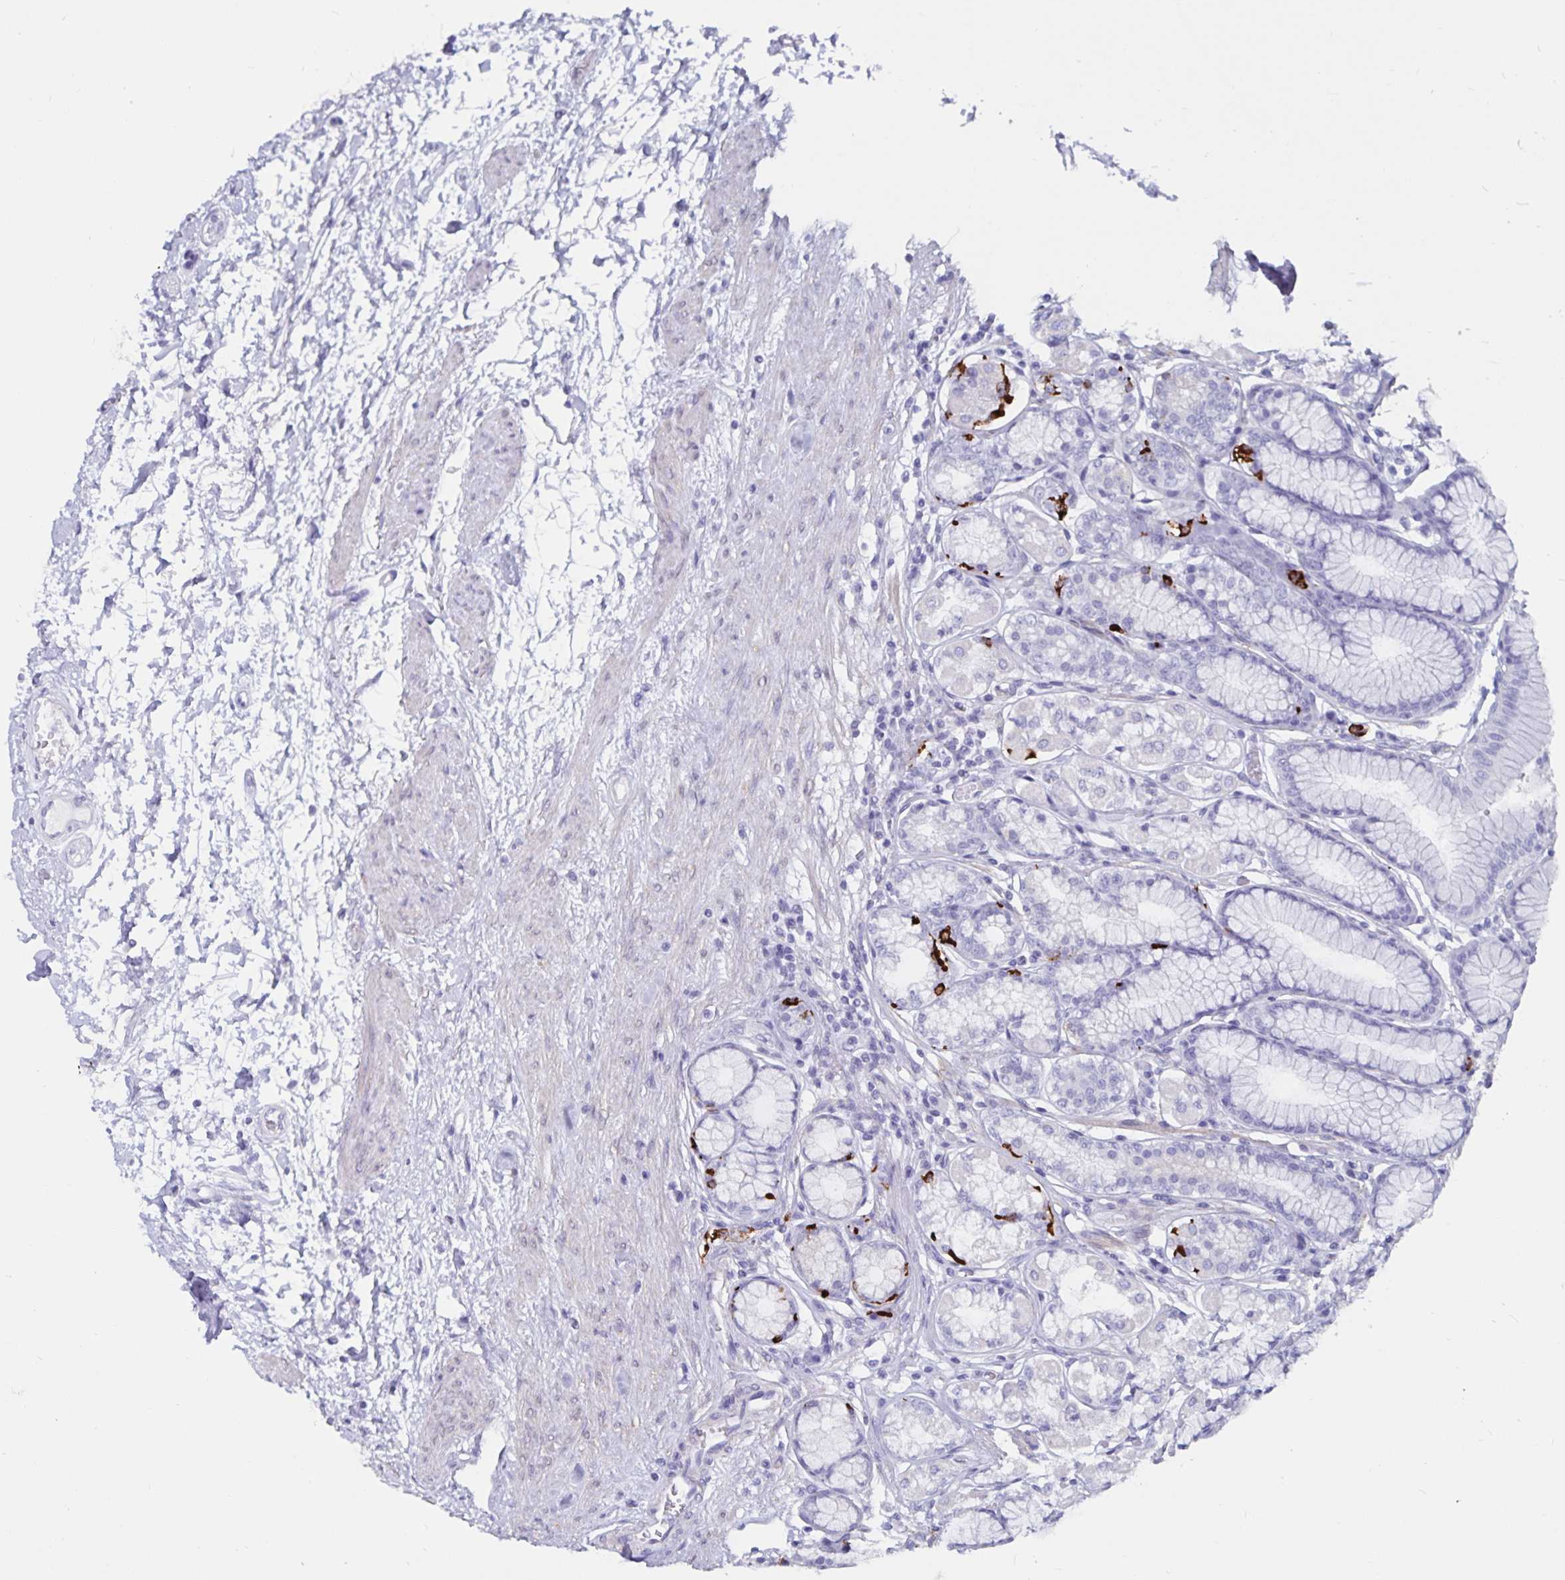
{"staining": {"intensity": "strong", "quantity": "<25%", "location": "cytoplasmic/membranous"}, "tissue": "stomach", "cell_type": "Glandular cells", "image_type": "normal", "snomed": [{"axis": "morphology", "description": "Normal tissue, NOS"}, {"axis": "topography", "description": "Stomach"}, {"axis": "topography", "description": "Stomach, lower"}], "caption": "Approximately <25% of glandular cells in benign stomach exhibit strong cytoplasmic/membranous protein expression as visualized by brown immunohistochemical staining.", "gene": "GPR137", "patient": {"sex": "male", "age": 76}}